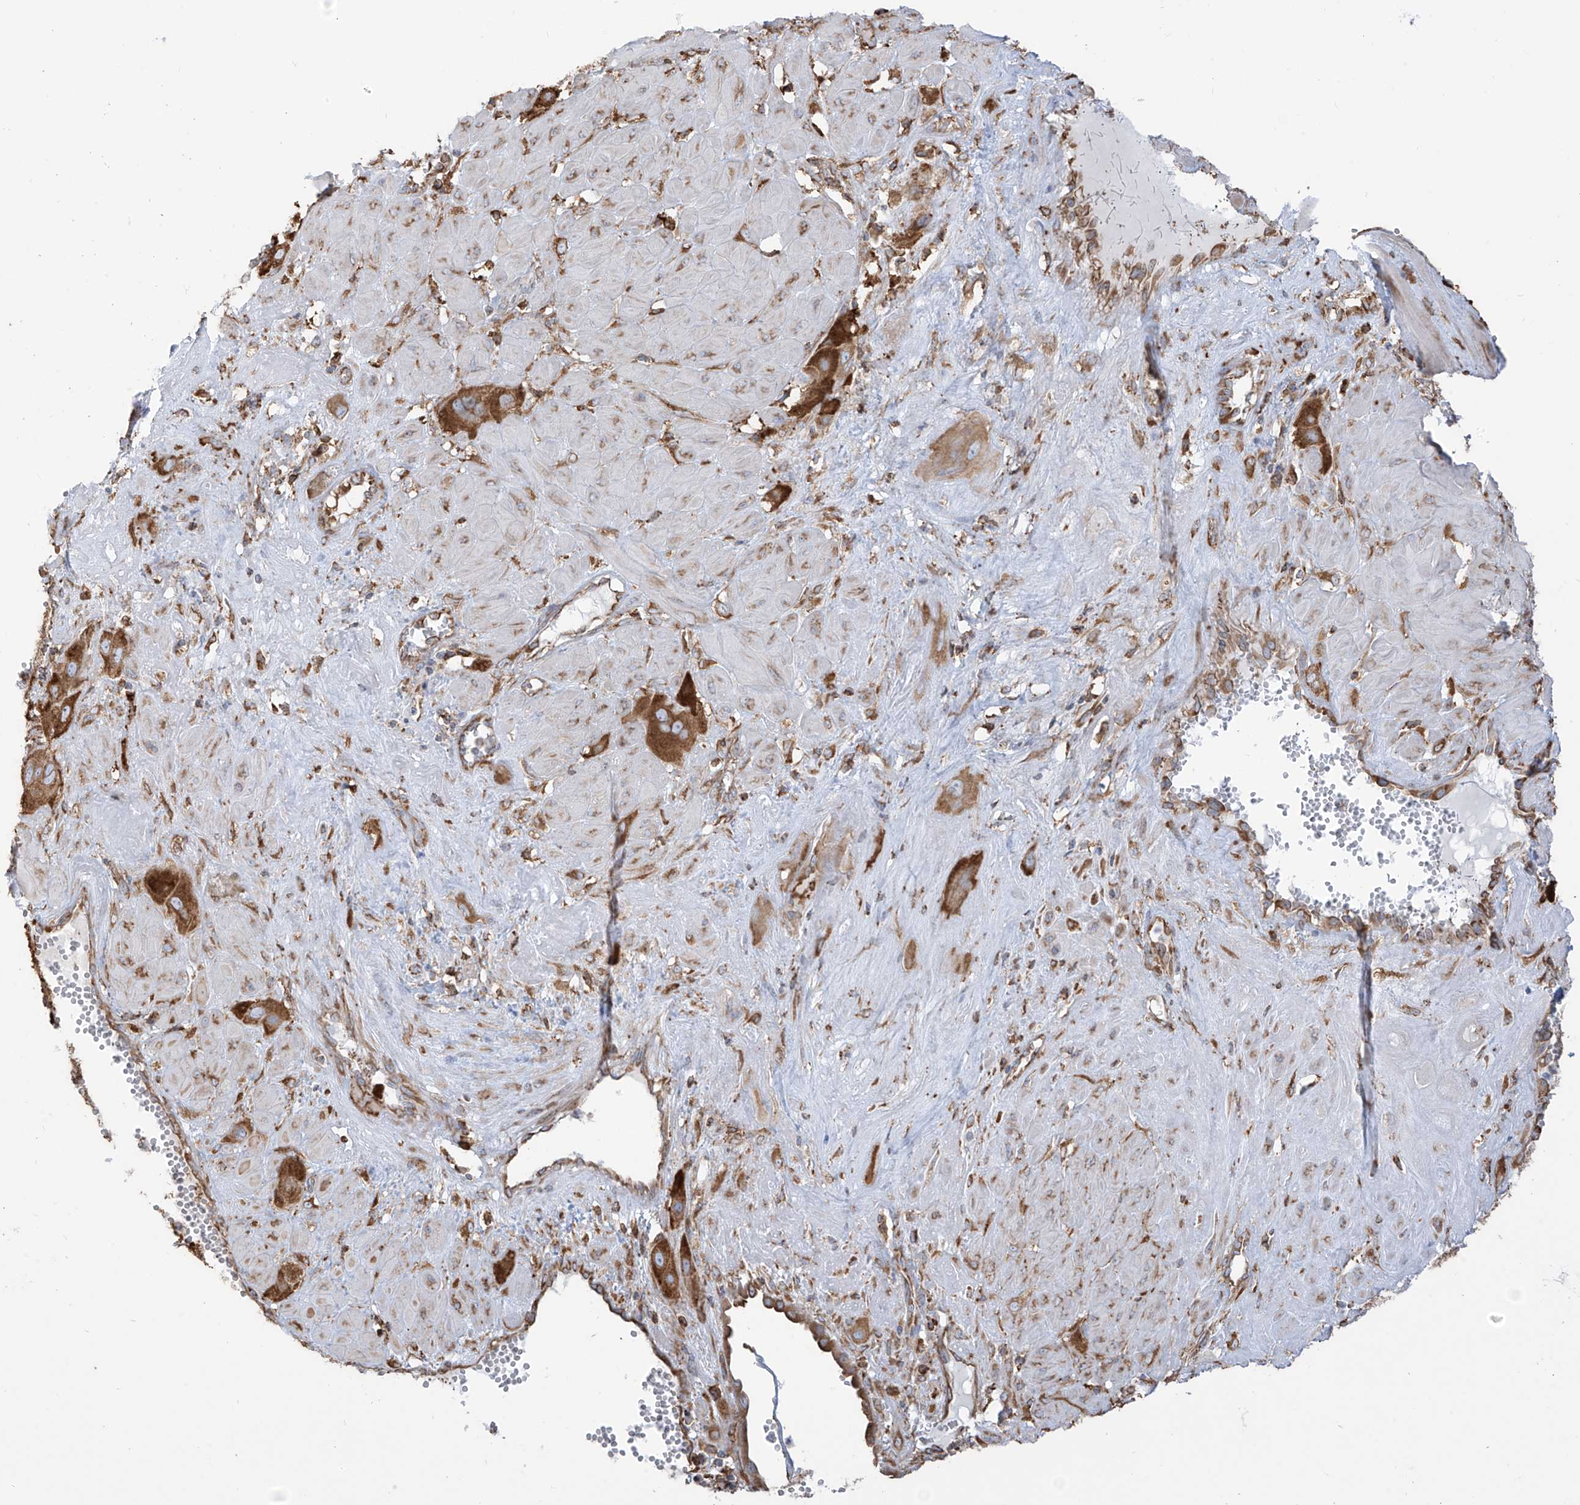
{"staining": {"intensity": "strong", "quantity": ">75%", "location": "cytoplasmic/membranous"}, "tissue": "cervical cancer", "cell_type": "Tumor cells", "image_type": "cancer", "snomed": [{"axis": "morphology", "description": "Squamous cell carcinoma, NOS"}, {"axis": "topography", "description": "Cervix"}], "caption": "Strong cytoplasmic/membranous positivity is present in about >75% of tumor cells in cervical cancer (squamous cell carcinoma).", "gene": "PDIA6", "patient": {"sex": "female", "age": 34}}